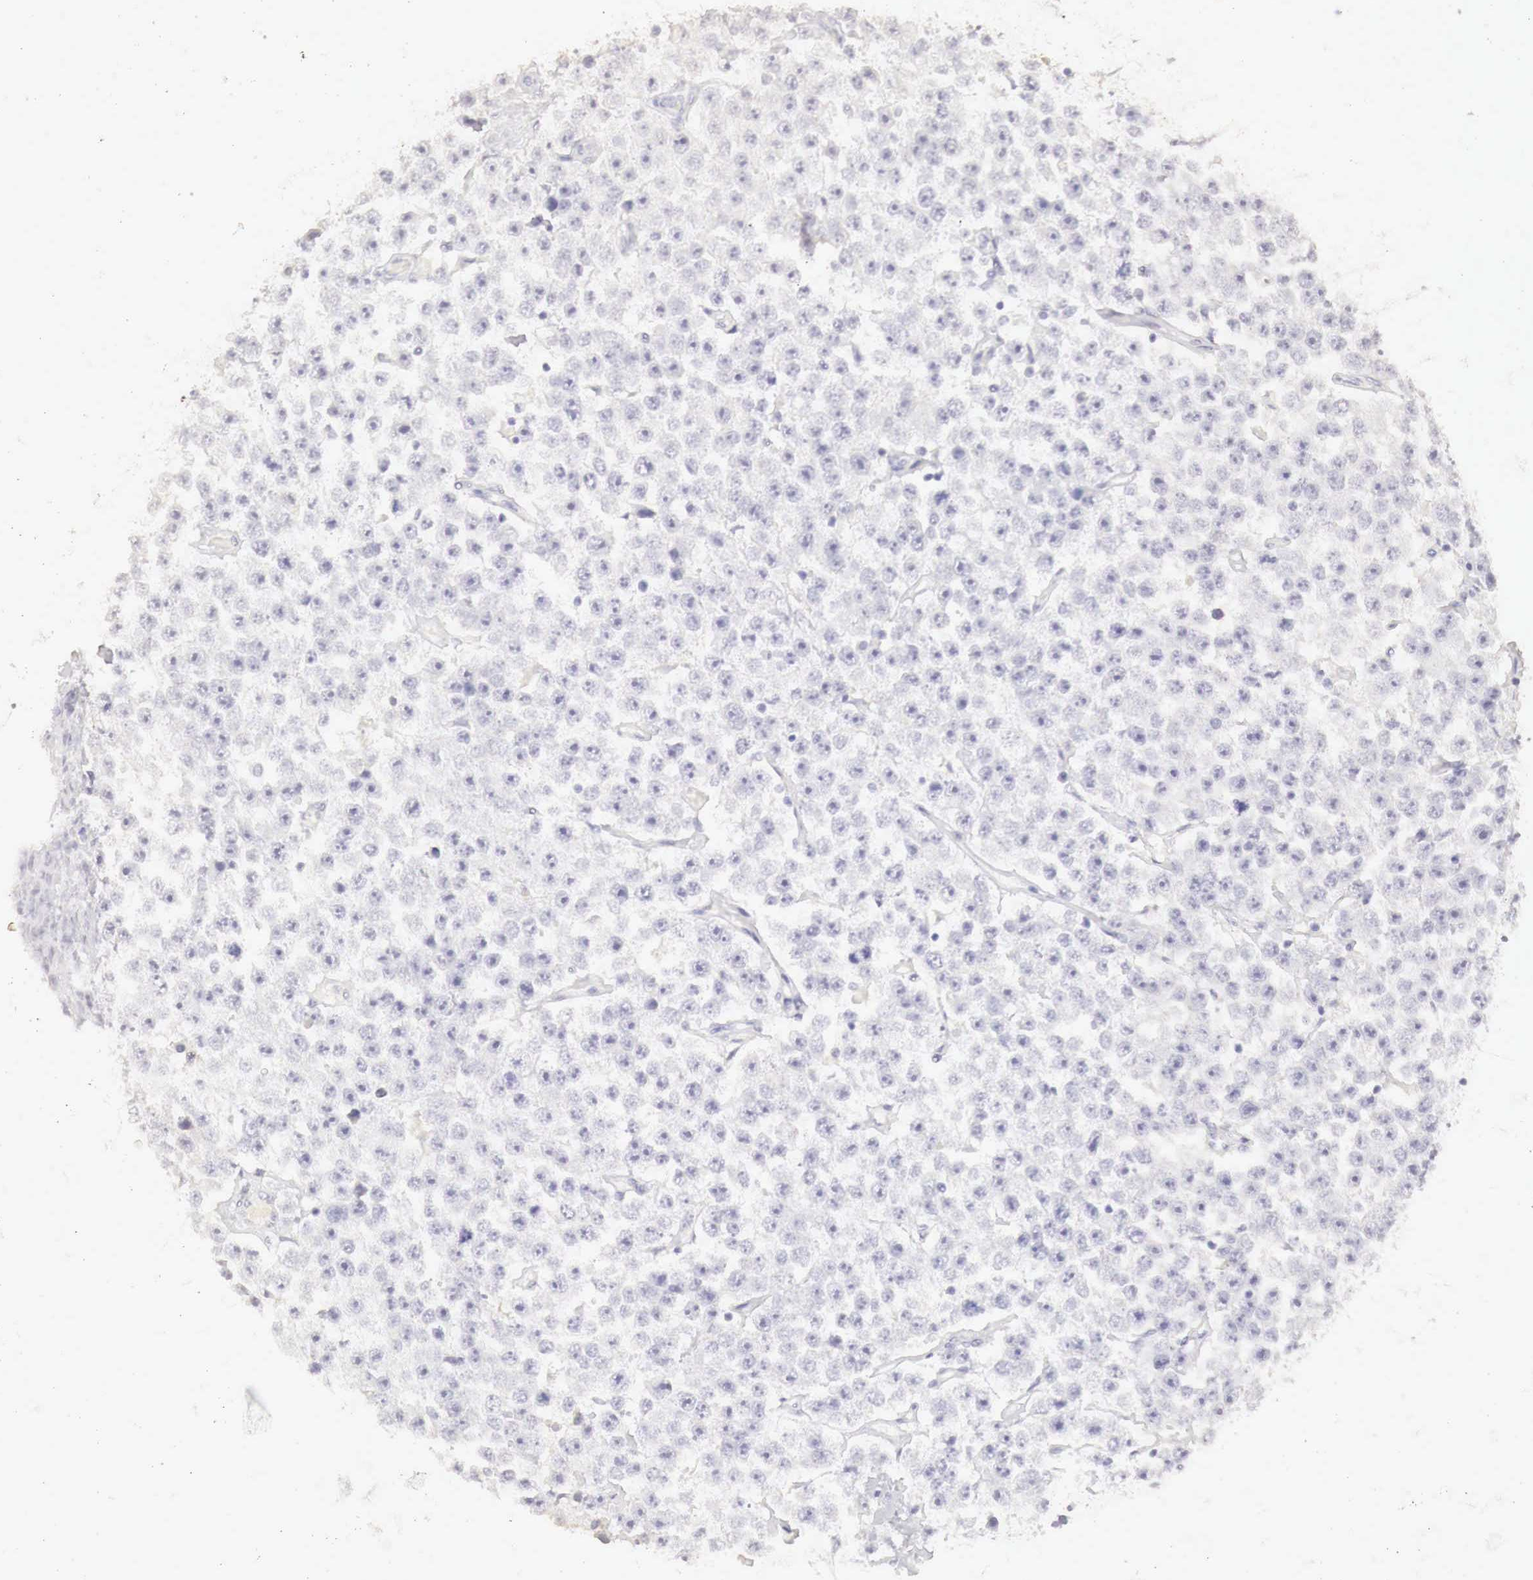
{"staining": {"intensity": "negative", "quantity": "none", "location": "none"}, "tissue": "testis cancer", "cell_type": "Tumor cells", "image_type": "cancer", "snomed": [{"axis": "morphology", "description": "Seminoma, NOS"}, {"axis": "topography", "description": "Testis"}], "caption": "IHC image of neoplastic tissue: human testis cancer (seminoma) stained with DAB (3,3'-diaminobenzidine) displays no significant protein staining in tumor cells.", "gene": "OTC", "patient": {"sex": "male", "age": 52}}